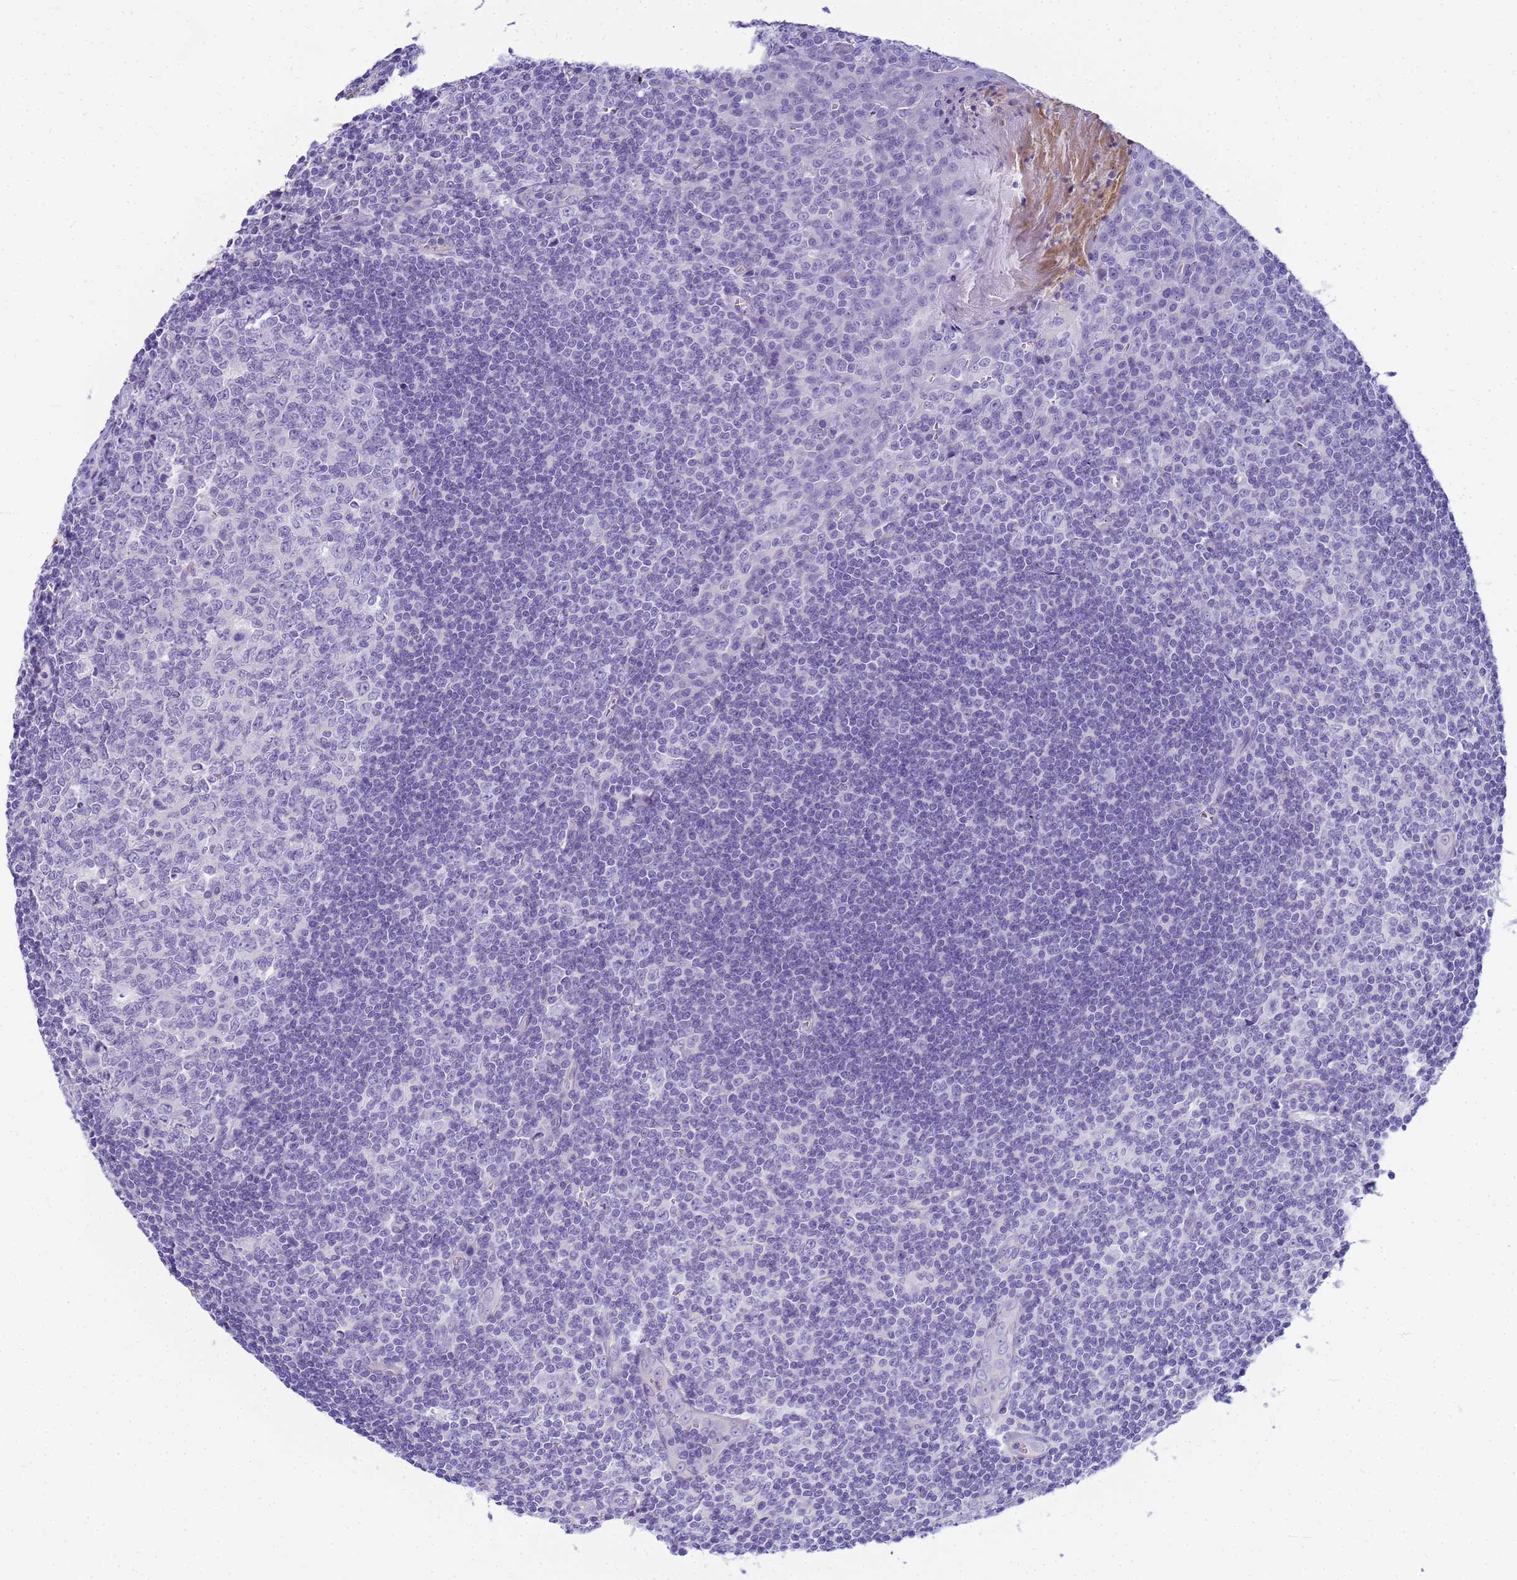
{"staining": {"intensity": "negative", "quantity": "none", "location": "none"}, "tissue": "tonsil", "cell_type": "Germinal center cells", "image_type": "normal", "snomed": [{"axis": "morphology", "description": "Normal tissue, NOS"}, {"axis": "topography", "description": "Tonsil"}], "caption": "Photomicrograph shows no protein staining in germinal center cells of normal tonsil.", "gene": "RNASE2", "patient": {"sex": "male", "age": 27}}